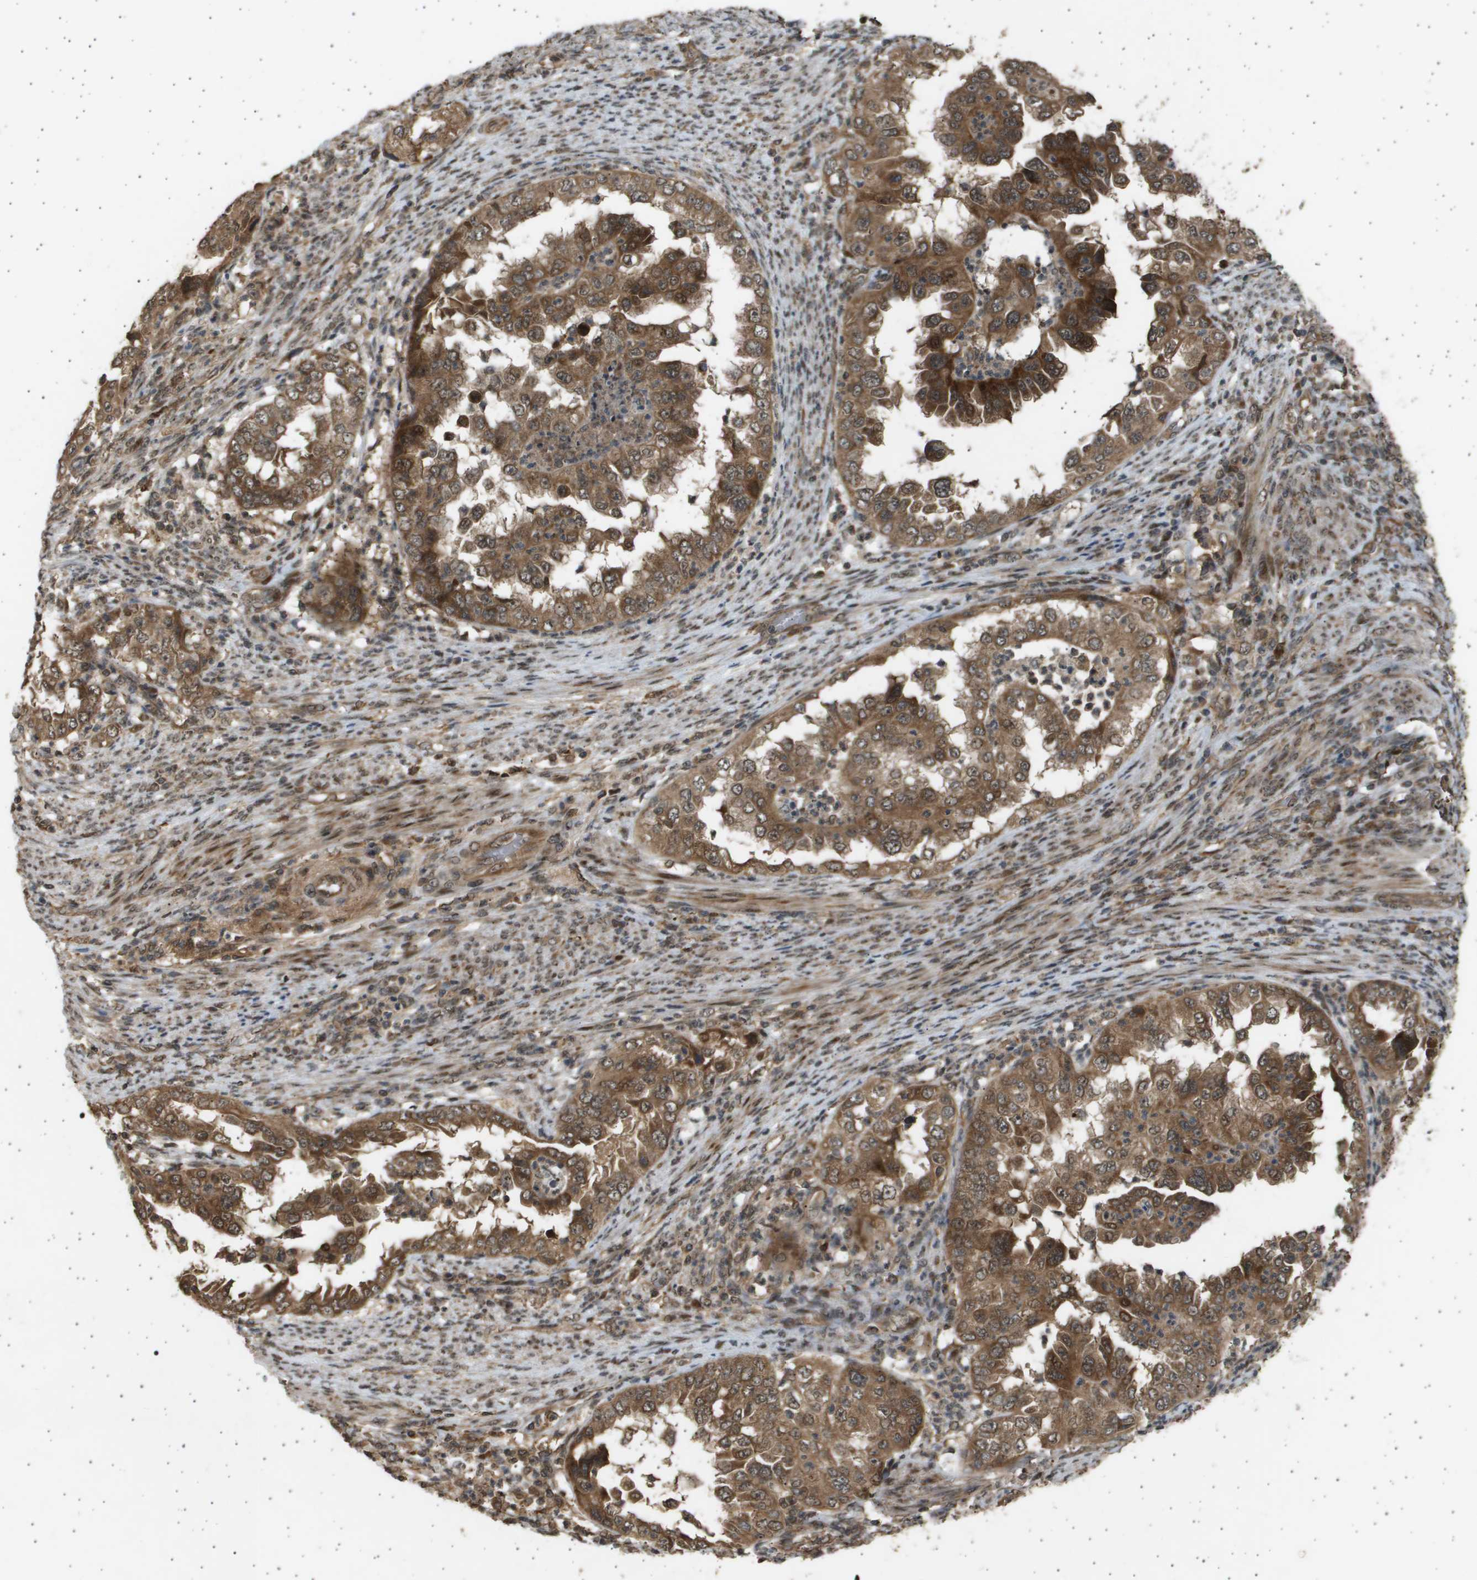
{"staining": {"intensity": "moderate", "quantity": ">75%", "location": "cytoplasmic/membranous,nuclear"}, "tissue": "endometrial cancer", "cell_type": "Tumor cells", "image_type": "cancer", "snomed": [{"axis": "morphology", "description": "Adenocarcinoma, NOS"}, {"axis": "topography", "description": "Endometrium"}], "caption": "Protein expression analysis of human endometrial cancer (adenocarcinoma) reveals moderate cytoplasmic/membranous and nuclear expression in about >75% of tumor cells. (DAB (3,3'-diaminobenzidine) = brown stain, brightfield microscopy at high magnification).", "gene": "TNRC6A", "patient": {"sex": "female", "age": 85}}